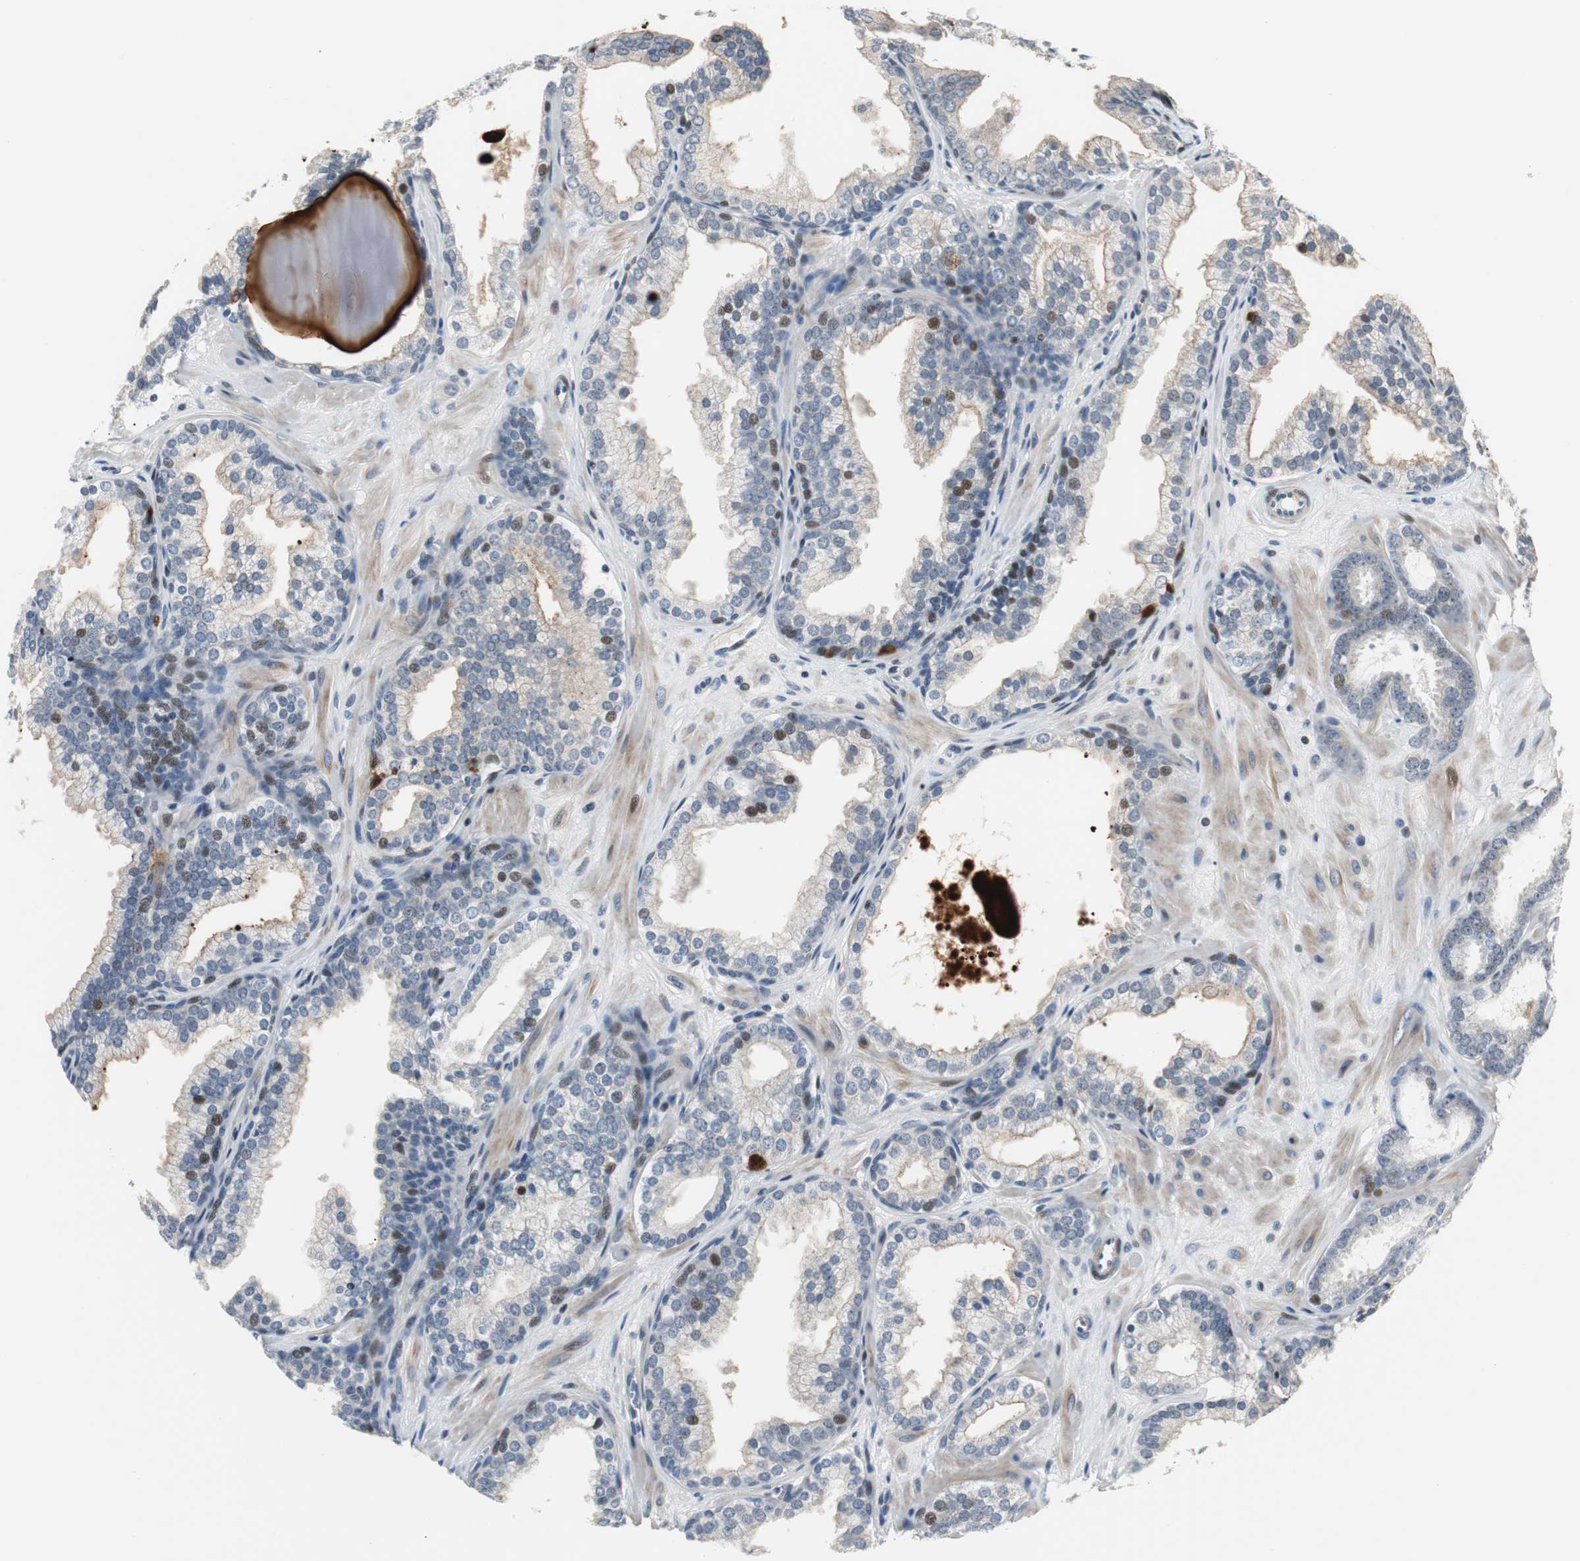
{"staining": {"intensity": "strong", "quantity": "<25%", "location": "nuclear"}, "tissue": "prostate cancer", "cell_type": "Tumor cells", "image_type": "cancer", "snomed": [{"axis": "morphology", "description": "Adenocarcinoma, Low grade"}, {"axis": "topography", "description": "Prostate"}], "caption": "High-magnification brightfield microscopy of prostate low-grade adenocarcinoma stained with DAB (brown) and counterstained with hematoxylin (blue). tumor cells exhibit strong nuclear staining is identified in about<25% of cells. (DAB IHC with brightfield microscopy, high magnification).", "gene": "RAD1", "patient": {"sex": "male", "age": 57}}